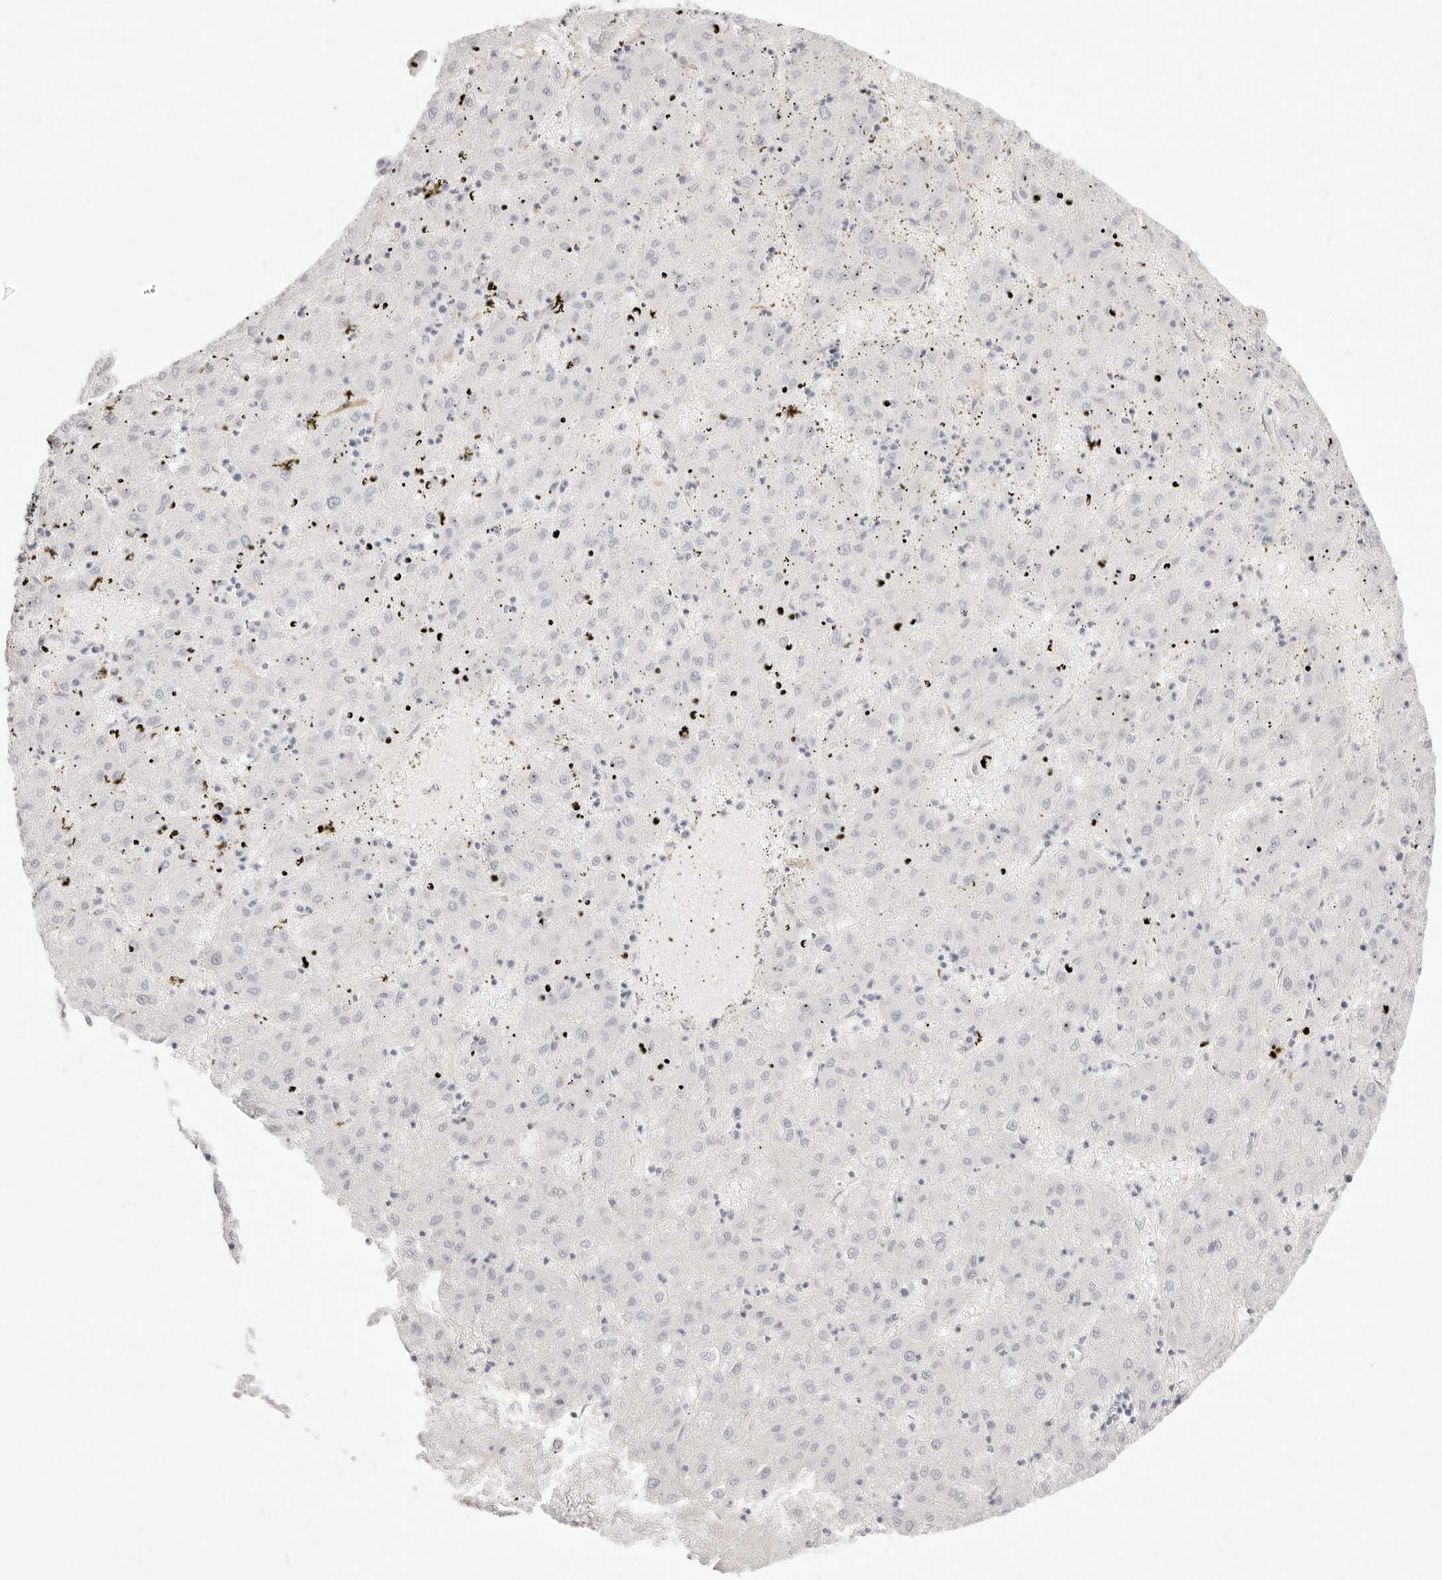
{"staining": {"intensity": "negative", "quantity": "none", "location": "none"}, "tissue": "liver cancer", "cell_type": "Tumor cells", "image_type": "cancer", "snomed": [{"axis": "morphology", "description": "Carcinoma, Hepatocellular, NOS"}, {"axis": "topography", "description": "Liver"}], "caption": "Micrograph shows no protein staining in tumor cells of liver hepatocellular carcinoma tissue.", "gene": "NUS1", "patient": {"sex": "male", "age": 72}}